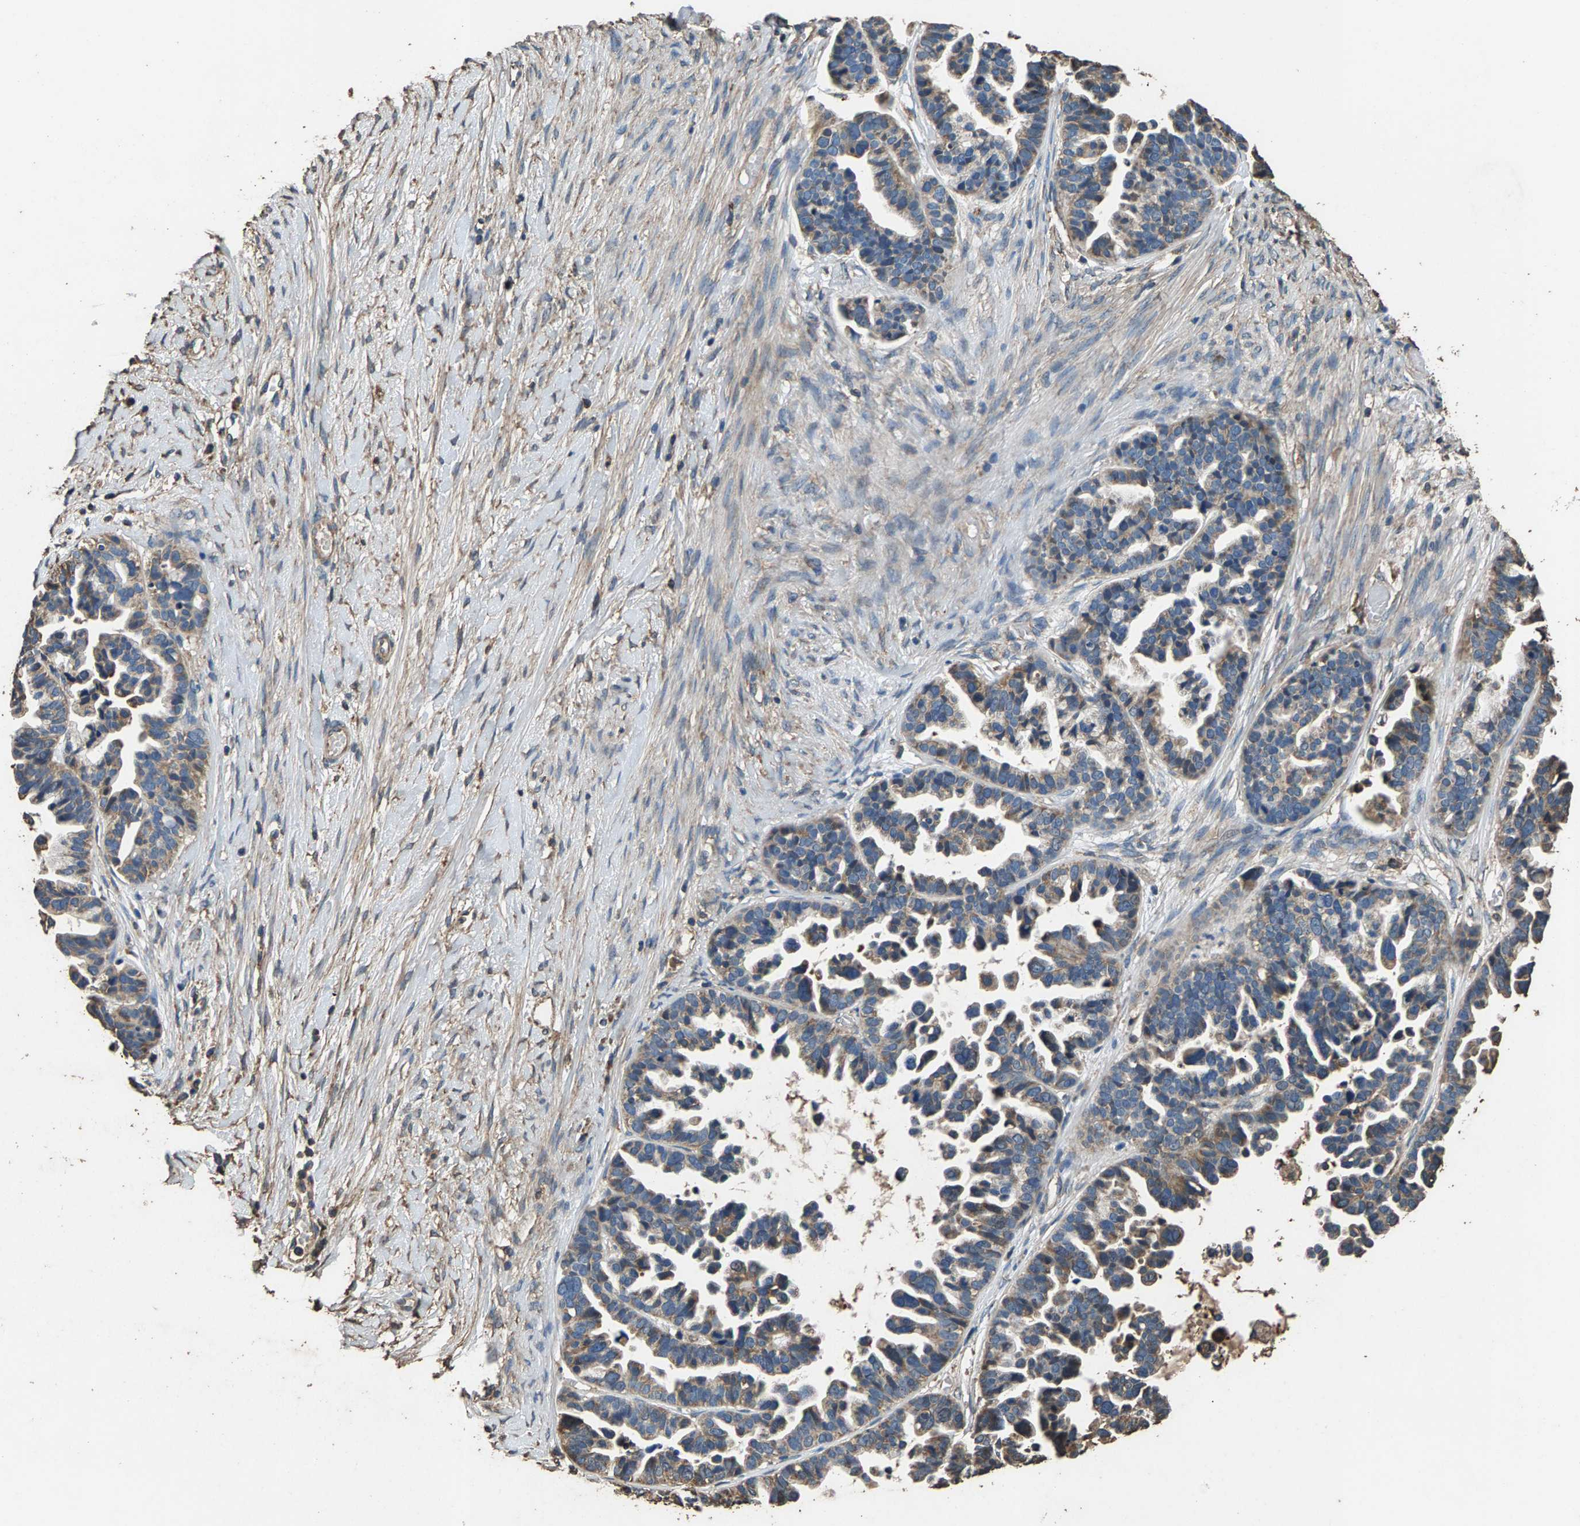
{"staining": {"intensity": "weak", "quantity": ">75%", "location": "cytoplasmic/membranous"}, "tissue": "ovarian cancer", "cell_type": "Tumor cells", "image_type": "cancer", "snomed": [{"axis": "morphology", "description": "Cystadenocarcinoma, serous, NOS"}, {"axis": "topography", "description": "Ovary"}], "caption": "This histopathology image shows IHC staining of human ovarian serous cystadenocarcinoma, with low weak cytoplasmic/membranous staining in approximately >75% of tumor cells.", "gene": "MRPL27", "patient": {"sex": "female", "age": 56}}